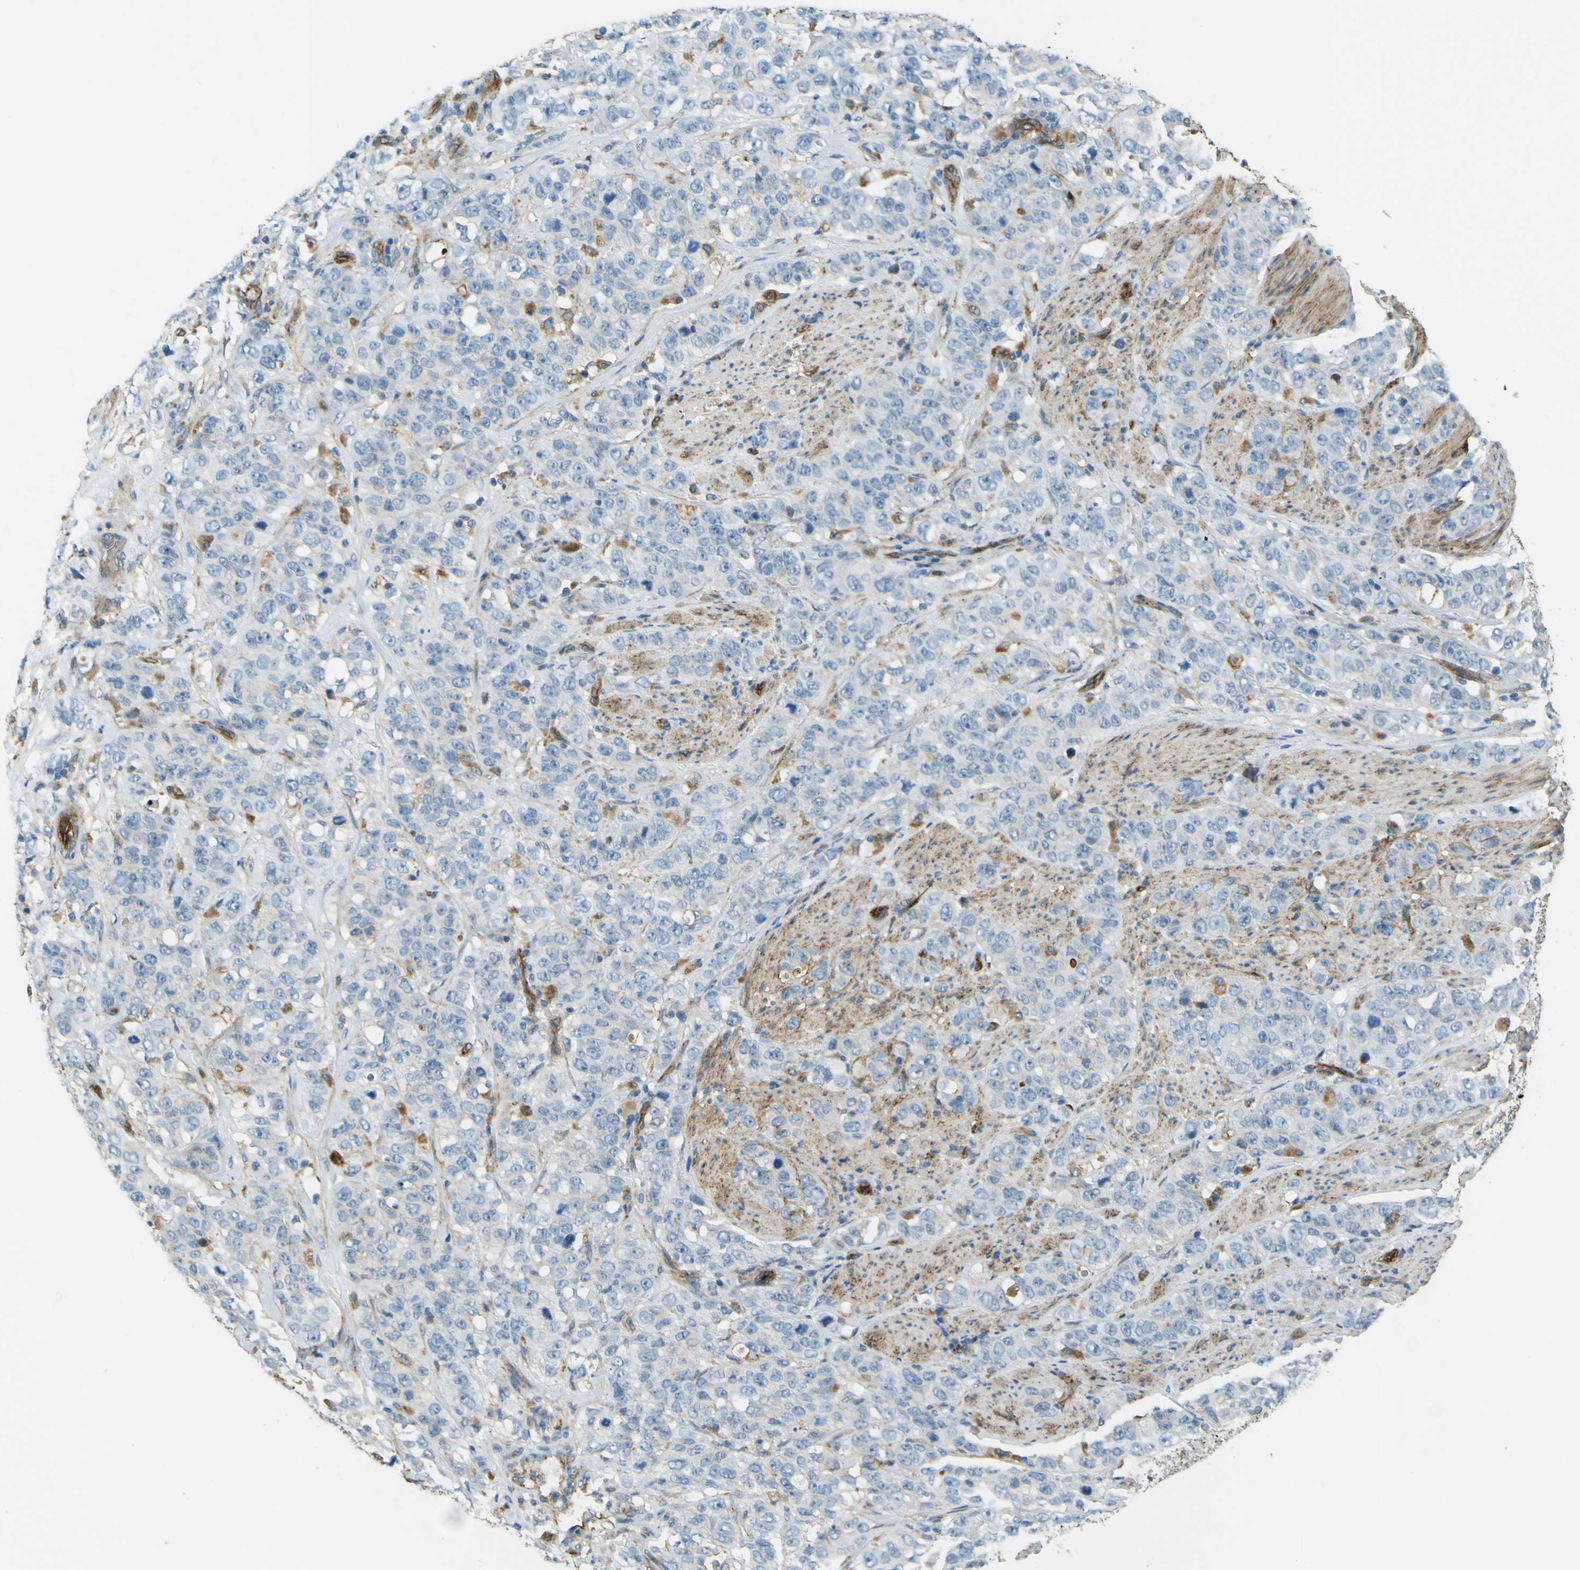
{"staining": {"intensity": "moderate", "quantity": "<25%", "location": "cytoplasmic/membranous"}, "tissue": "stomach cancer", "cell_type": "Tumor cells", "image_type": "cancer", "snomed": [{"axis": "morphology", "description": "Adenocarcinoma, NOS"}, {"axis": "topography", "description": "Stomach"}], "caption": "Stomach cancer (adenocarcinoma) was stained to show a protein in brown. There is low levels of moderate cytoplasmic/membranous staining in about <25% of tumor cells.", "gene": "PLXDC1", "patient": {"sex": "male", "age": 48}}